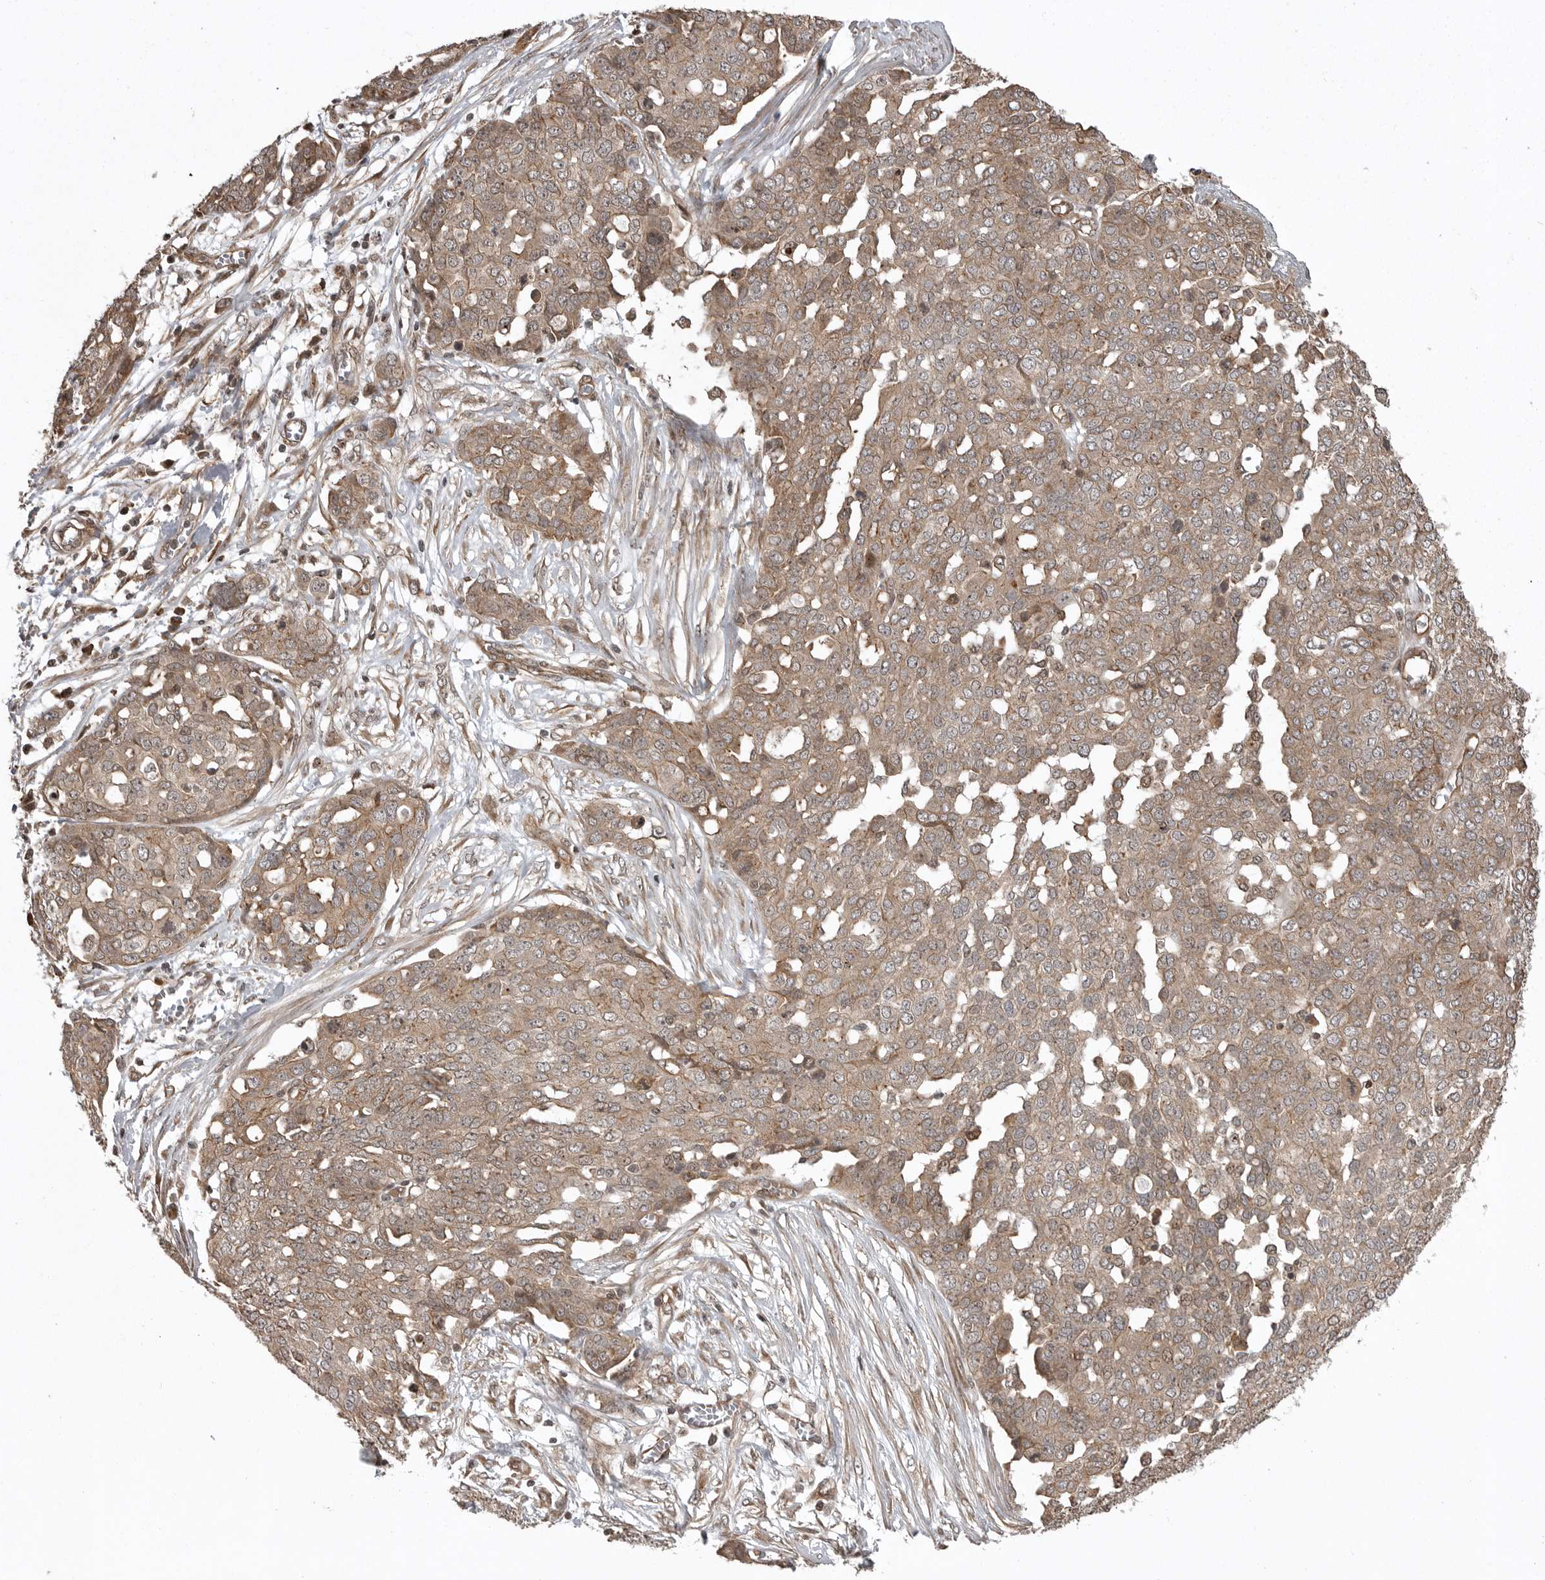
{"staining": {"intensity": "moderate", "quantity": ">75%", "location": "cytoplasmic/membranous"}, "tissue": "ovarian cancer", "cell_type": "Tumor cells", "image_type": "cancer", "snomed": [{"axis": "morphology", "description": "Cystadenocarcinoma, serous, NOS"}, {"axis": "topography", "description": "Soft tissue"}, {"axis": "topography", "description": "Ovary"}], "caption": "This image reveals ovarian cancer stained with IHC to label a protein in brown. The cytoplasmic/membranous of tumor cells show moderate positivity for the protein. Nuclei are counter-stained blue.", "gene": "DNAJC8", "patient": {"sex": "female", "age": 57}}